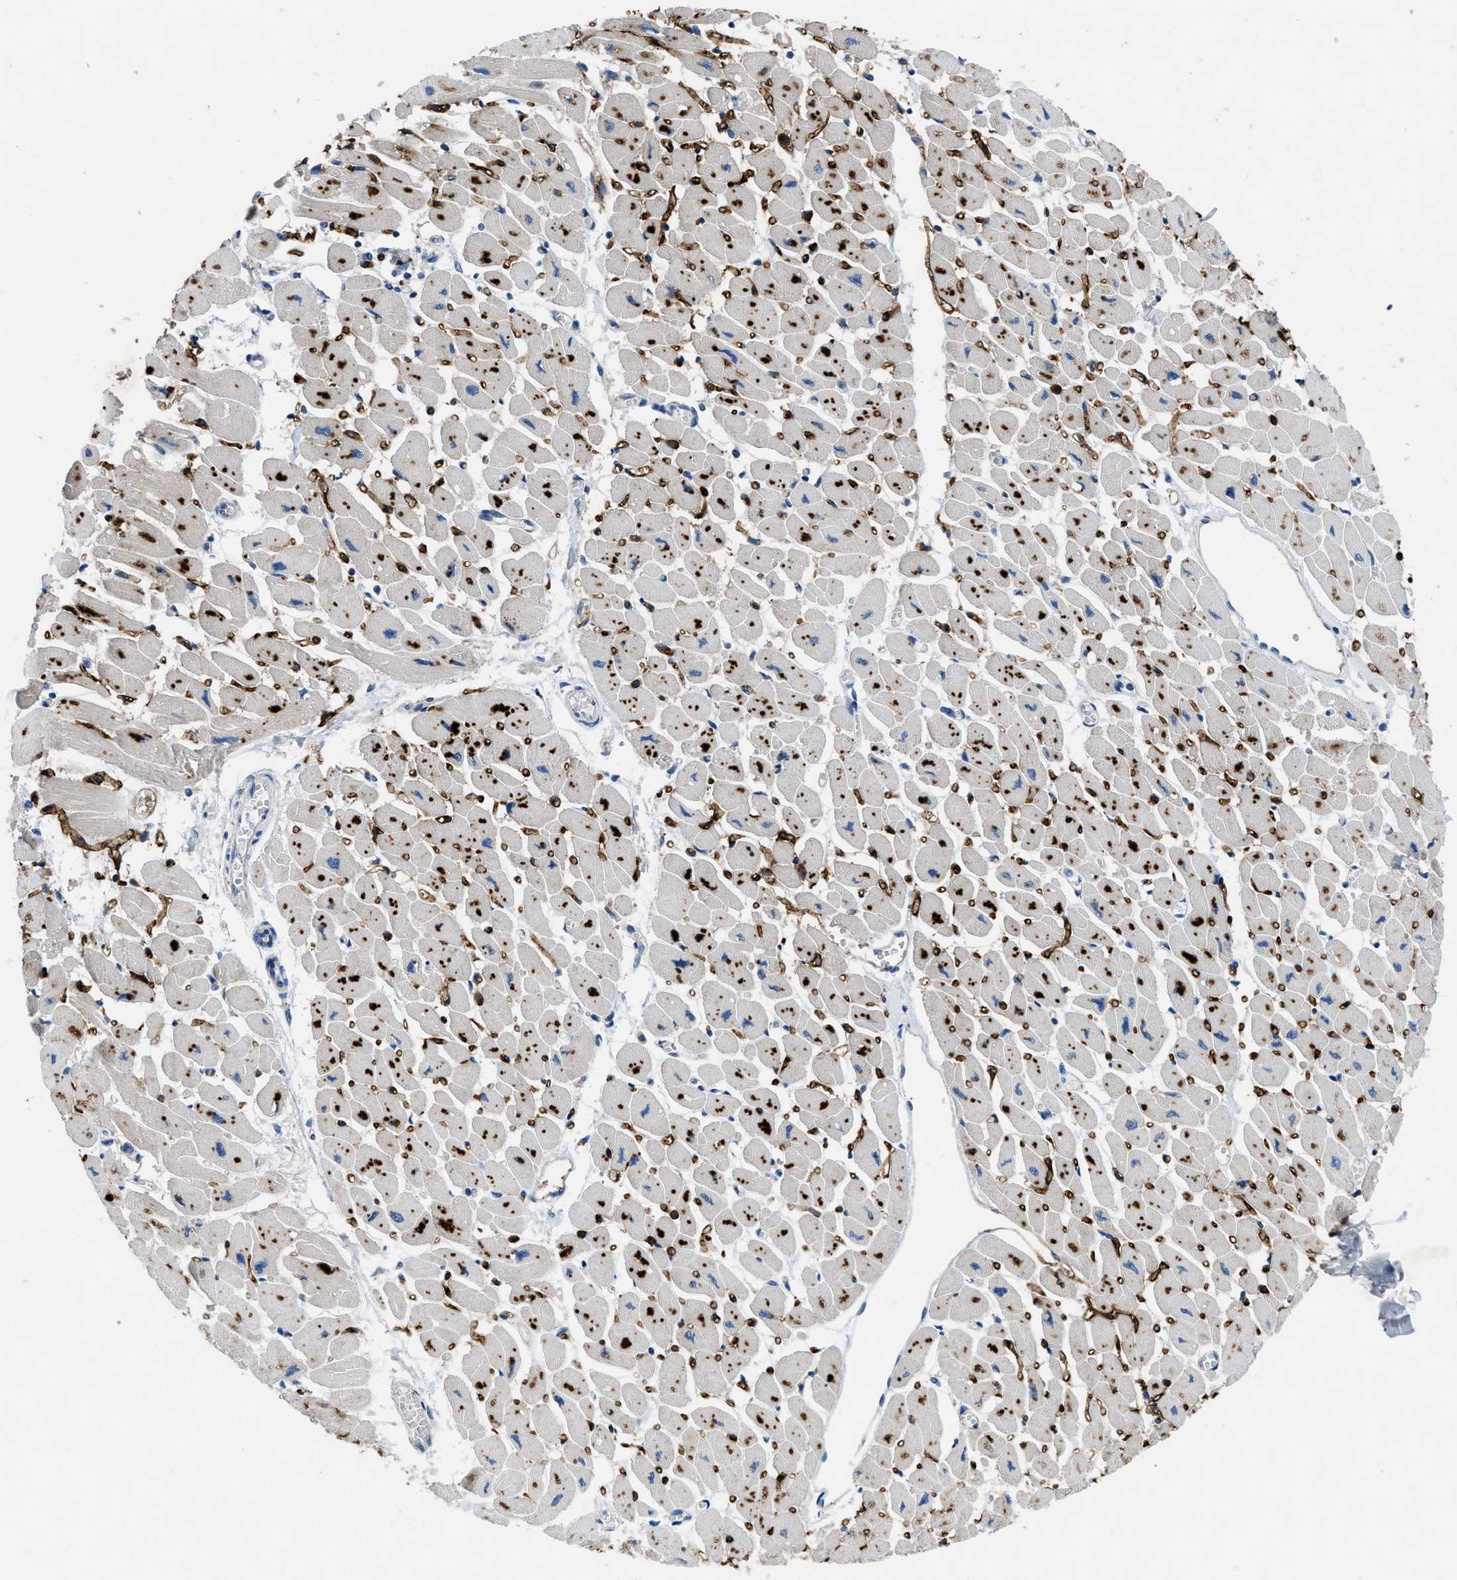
{"staining": {"intensity": "moderate", "quantity": "<25%", "location": "cytoplasmic/membranous"}, "tissue": "heart muscle", "cell_type": "Cardiomyocytes", "image_type": "normal", "snomed": [{"axis": "morphology", "description": "Normal tissue, NOS"}, {"axis": "topography", "description": "Heart"}], "caption": "Protein expression by immunohistochemistry (IHC) exhibits moderate cytoplasmic/membranous positivity in approximately <25% of cardiomyocytes in unremarkable heart muscle.", "gene": "PGR", "patient": {"sex": "female", "age": 54}}